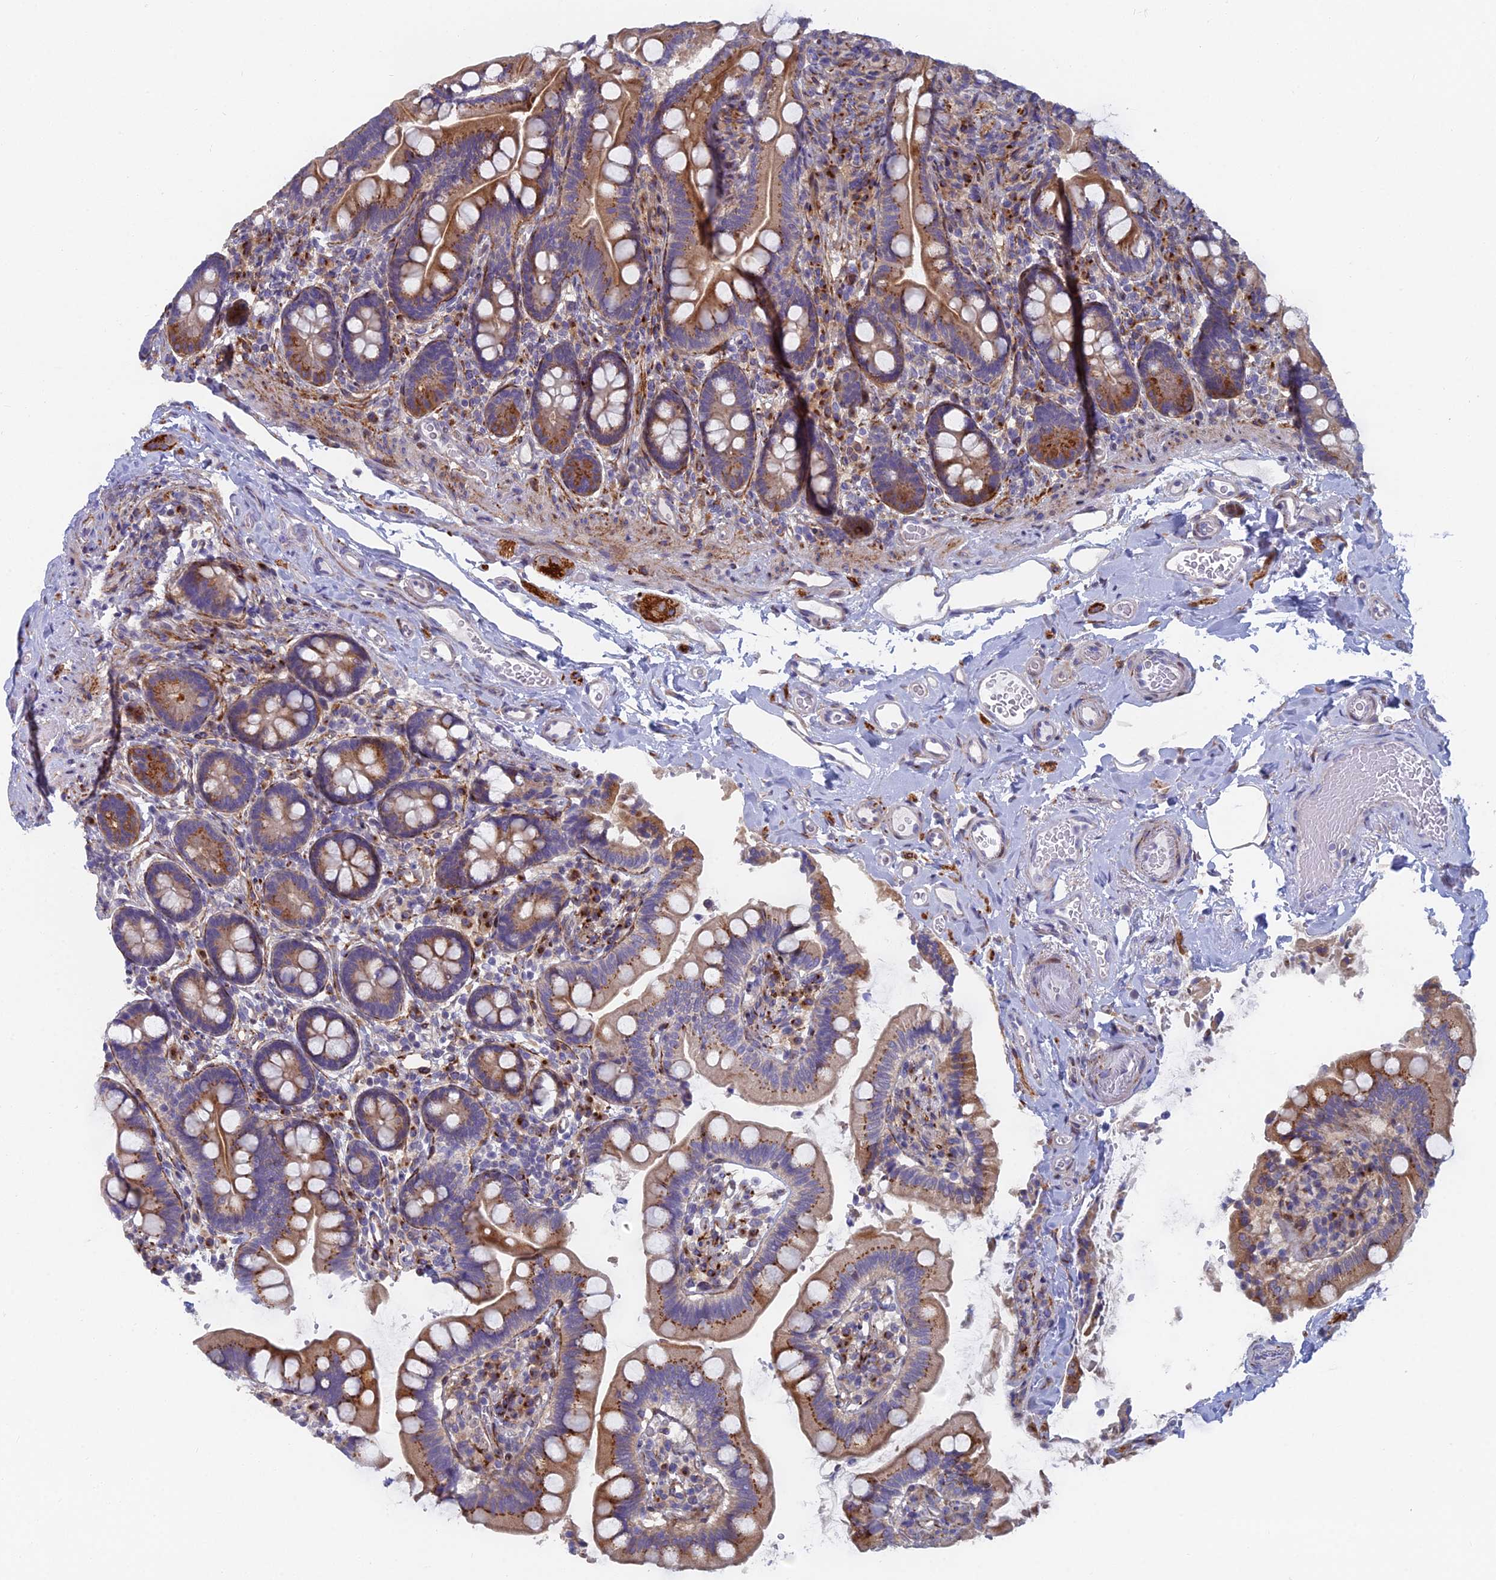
{"staining": {"intensity": "moderate", "quantity": ">75%", "location": "cytoplasmic/membranous"}, "tissue": "small intestine", "cell_type": "Glandular cells", "image_type": "normal", "snomed": [{"axis": "morphology", "description": "Normal tissue, NOS"}, {"axis": "topography", "description": "Small intestine"}], "caption": "Immunohistochemical staining of unremarkable human small intestine displays moderate cytoplasmic/membranous protein positivity in approximately >75% of glandular cells. (DAB IHC, brown staining for protein, blue staining for nuclei).", "gene": "B9D2", "patient": {"sex": "female", "age": 64}}